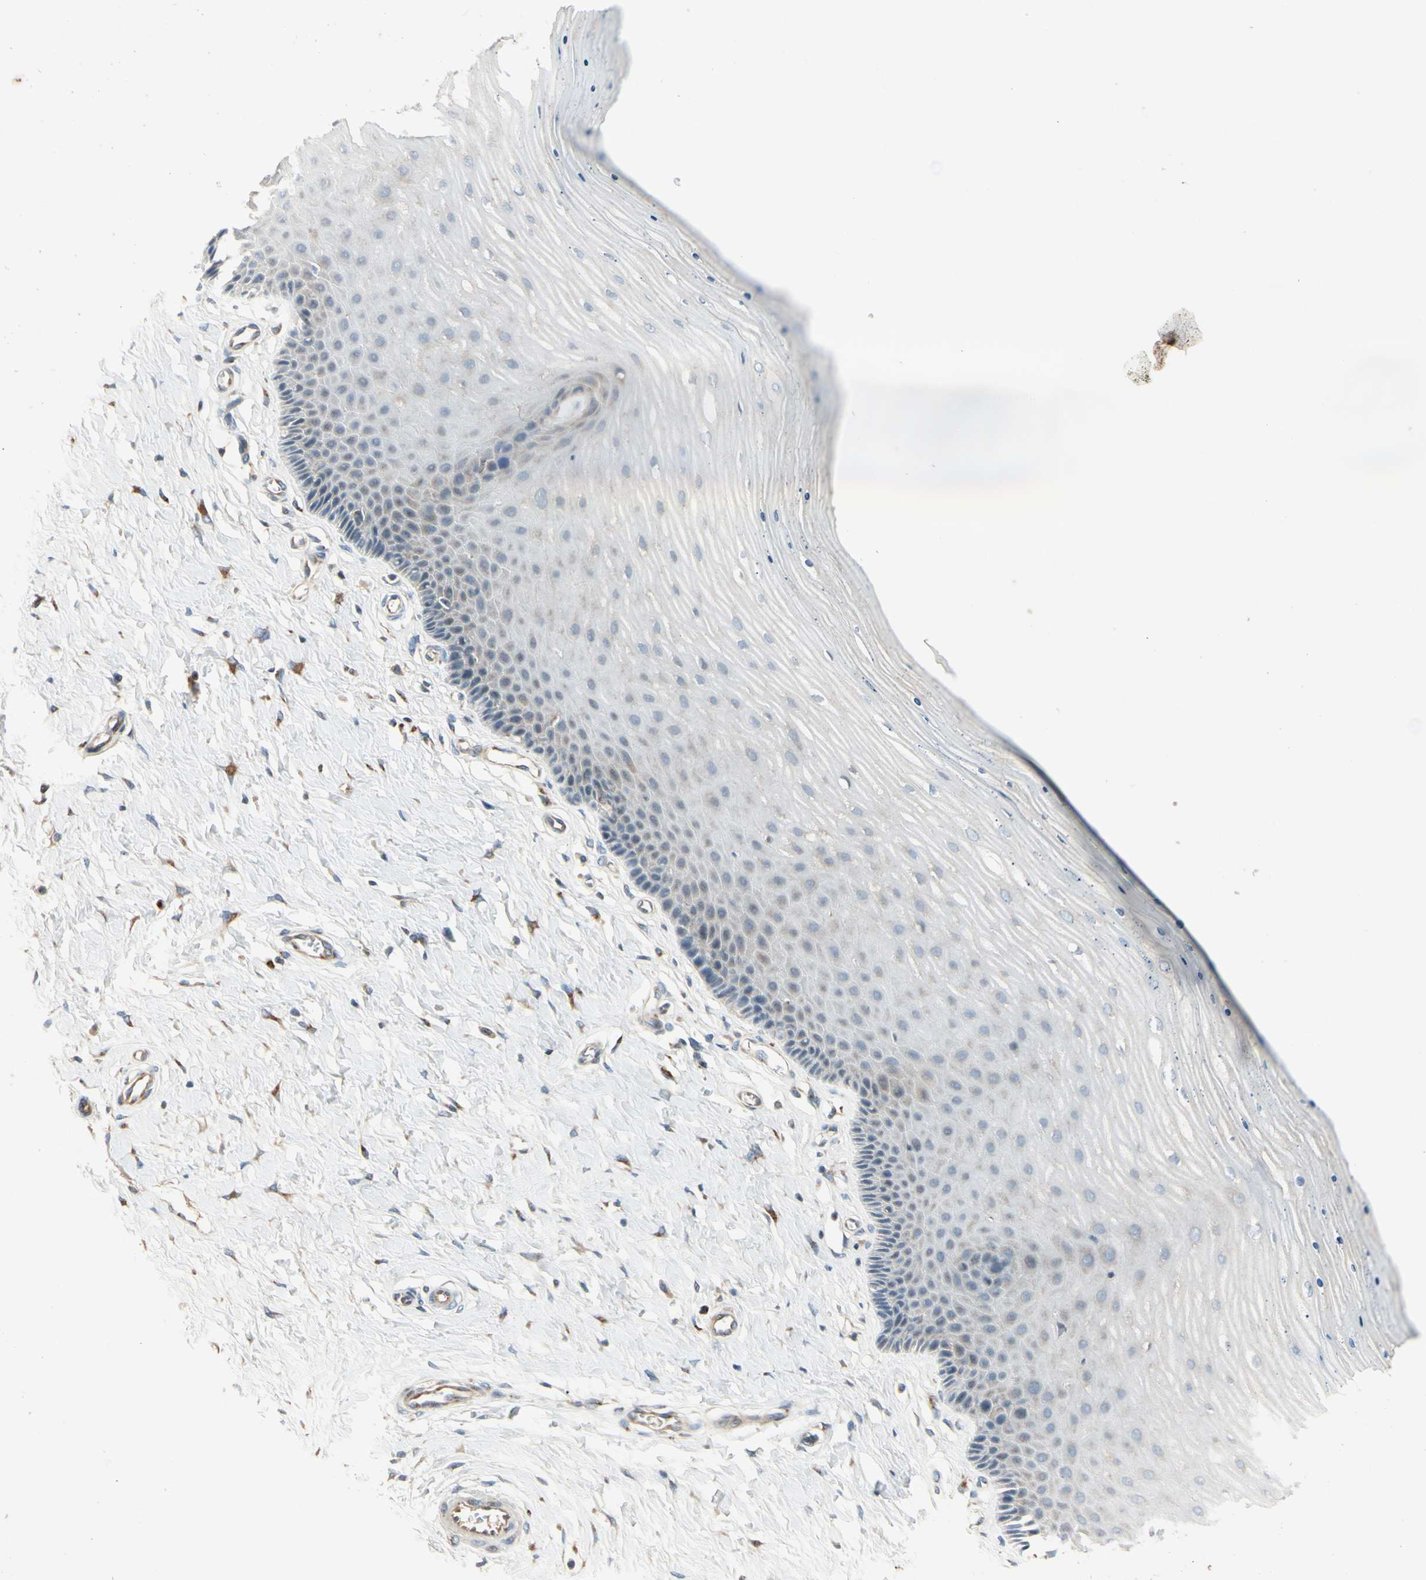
{"staining": {"intensity": "moderate", "quantity": ">75%", "location": "cytoplasmic/membranous"}, "tissue": "cervix", "cell_type": "Glandular cells", "image_type": "normal", "snomed": [{"axis": "morphology", "description": "Normal tissue, NOS"}, {"axis": "topography", "description": "Cervix"}], "caption": "Immunohistochemistry (IHC) histopathology image of normal cervix: cervix stained using IHC reveals medium levels of moderate protein expression localized specifically in the cytoplasmic/membranous of glandular cells, appearing as a cytoplasmic/membranous brown color.", "gene": "ABCA3", "patient": {"sex": "female", "age": 55}}